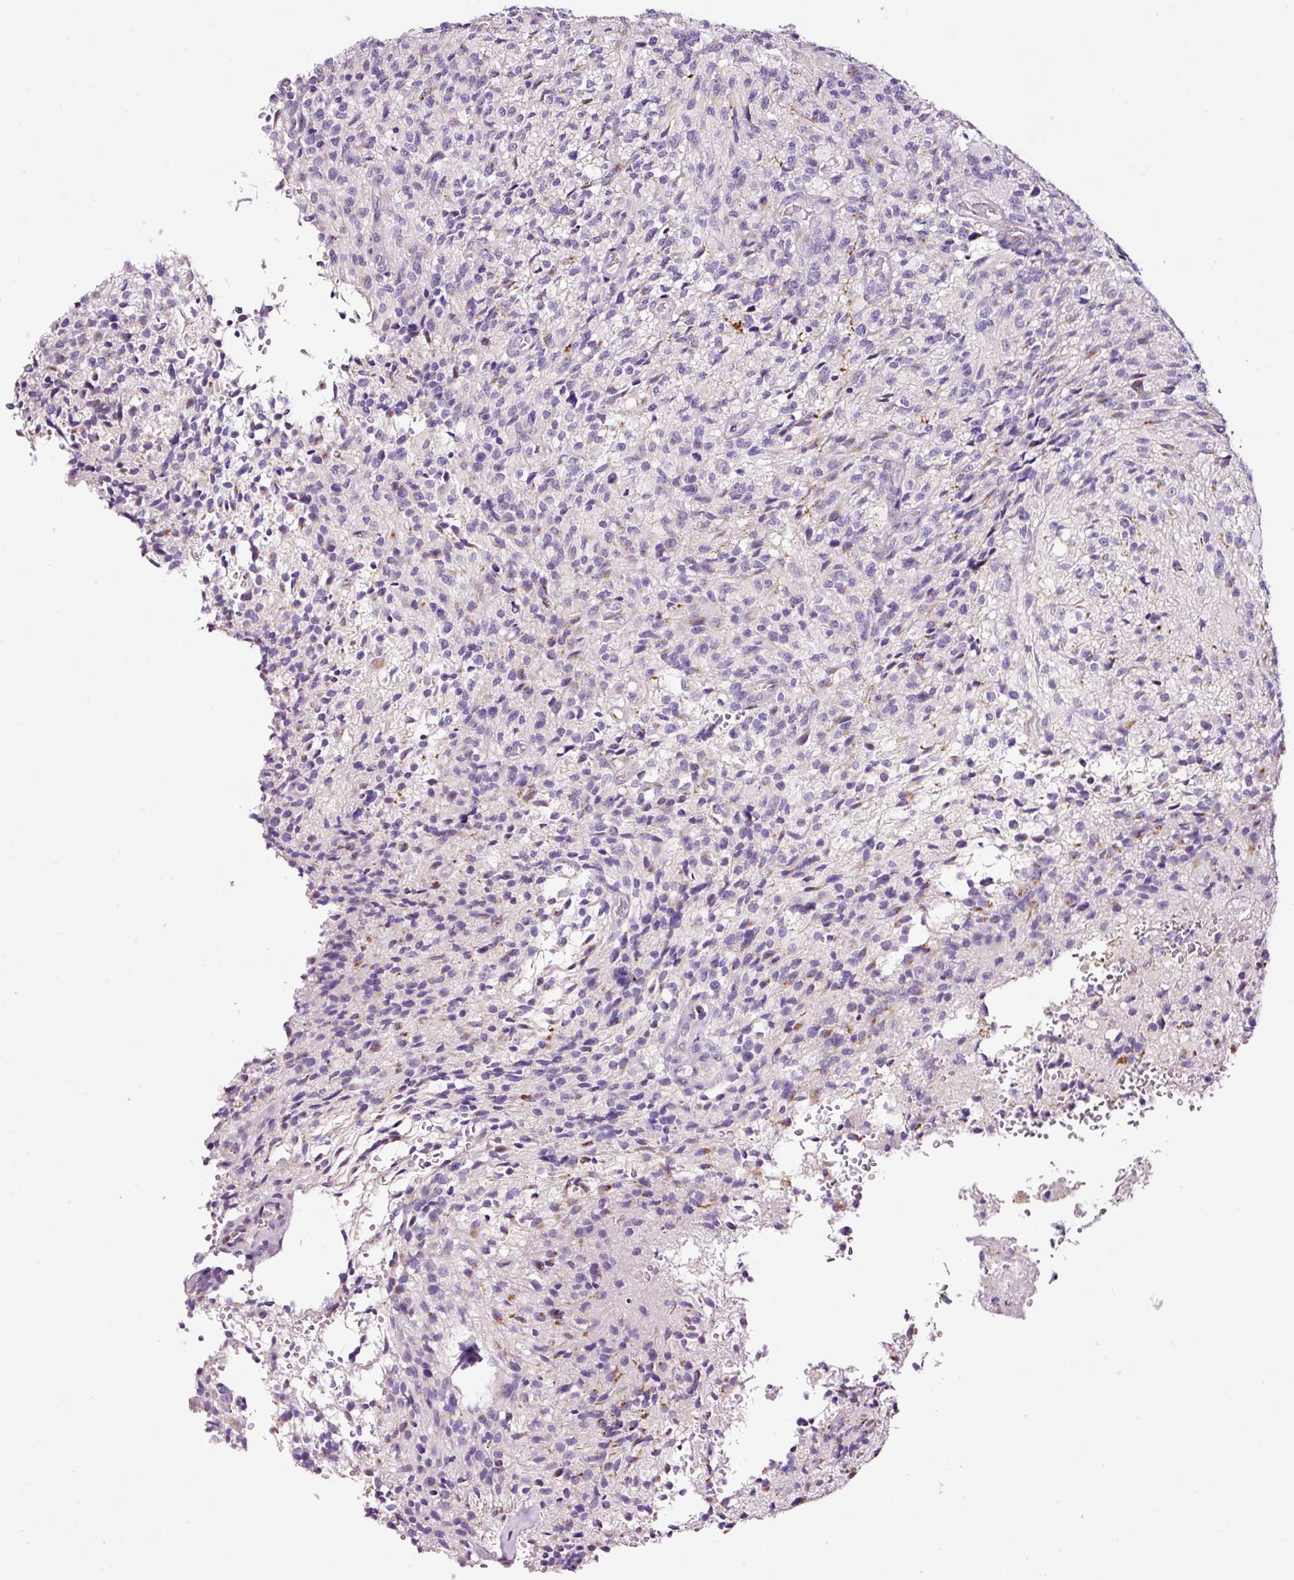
{"staining": {"intensity": "negative", "quantity": "none", "location": "none"}, "tissue": "glioma", "cell_type": "Tumor cells", "image_type": "cancer", "snomed": [{"axis": "morphology", "description": "Normal tissue, NOS"}, {"axis": "morphology", "description": "Glioma, malignant, High grade"}, {"axis": "topography", "description": "Cerebral cortex"}], "caption": "Immunohistochemistry micrograph of neoplastic tissue: glioma stained with DAB (3,3'-diaminobenzidine) displays no significant protein expression in tumor cells.", "gene": "PAM", "patient": {"sex": "male", "age": 56}}